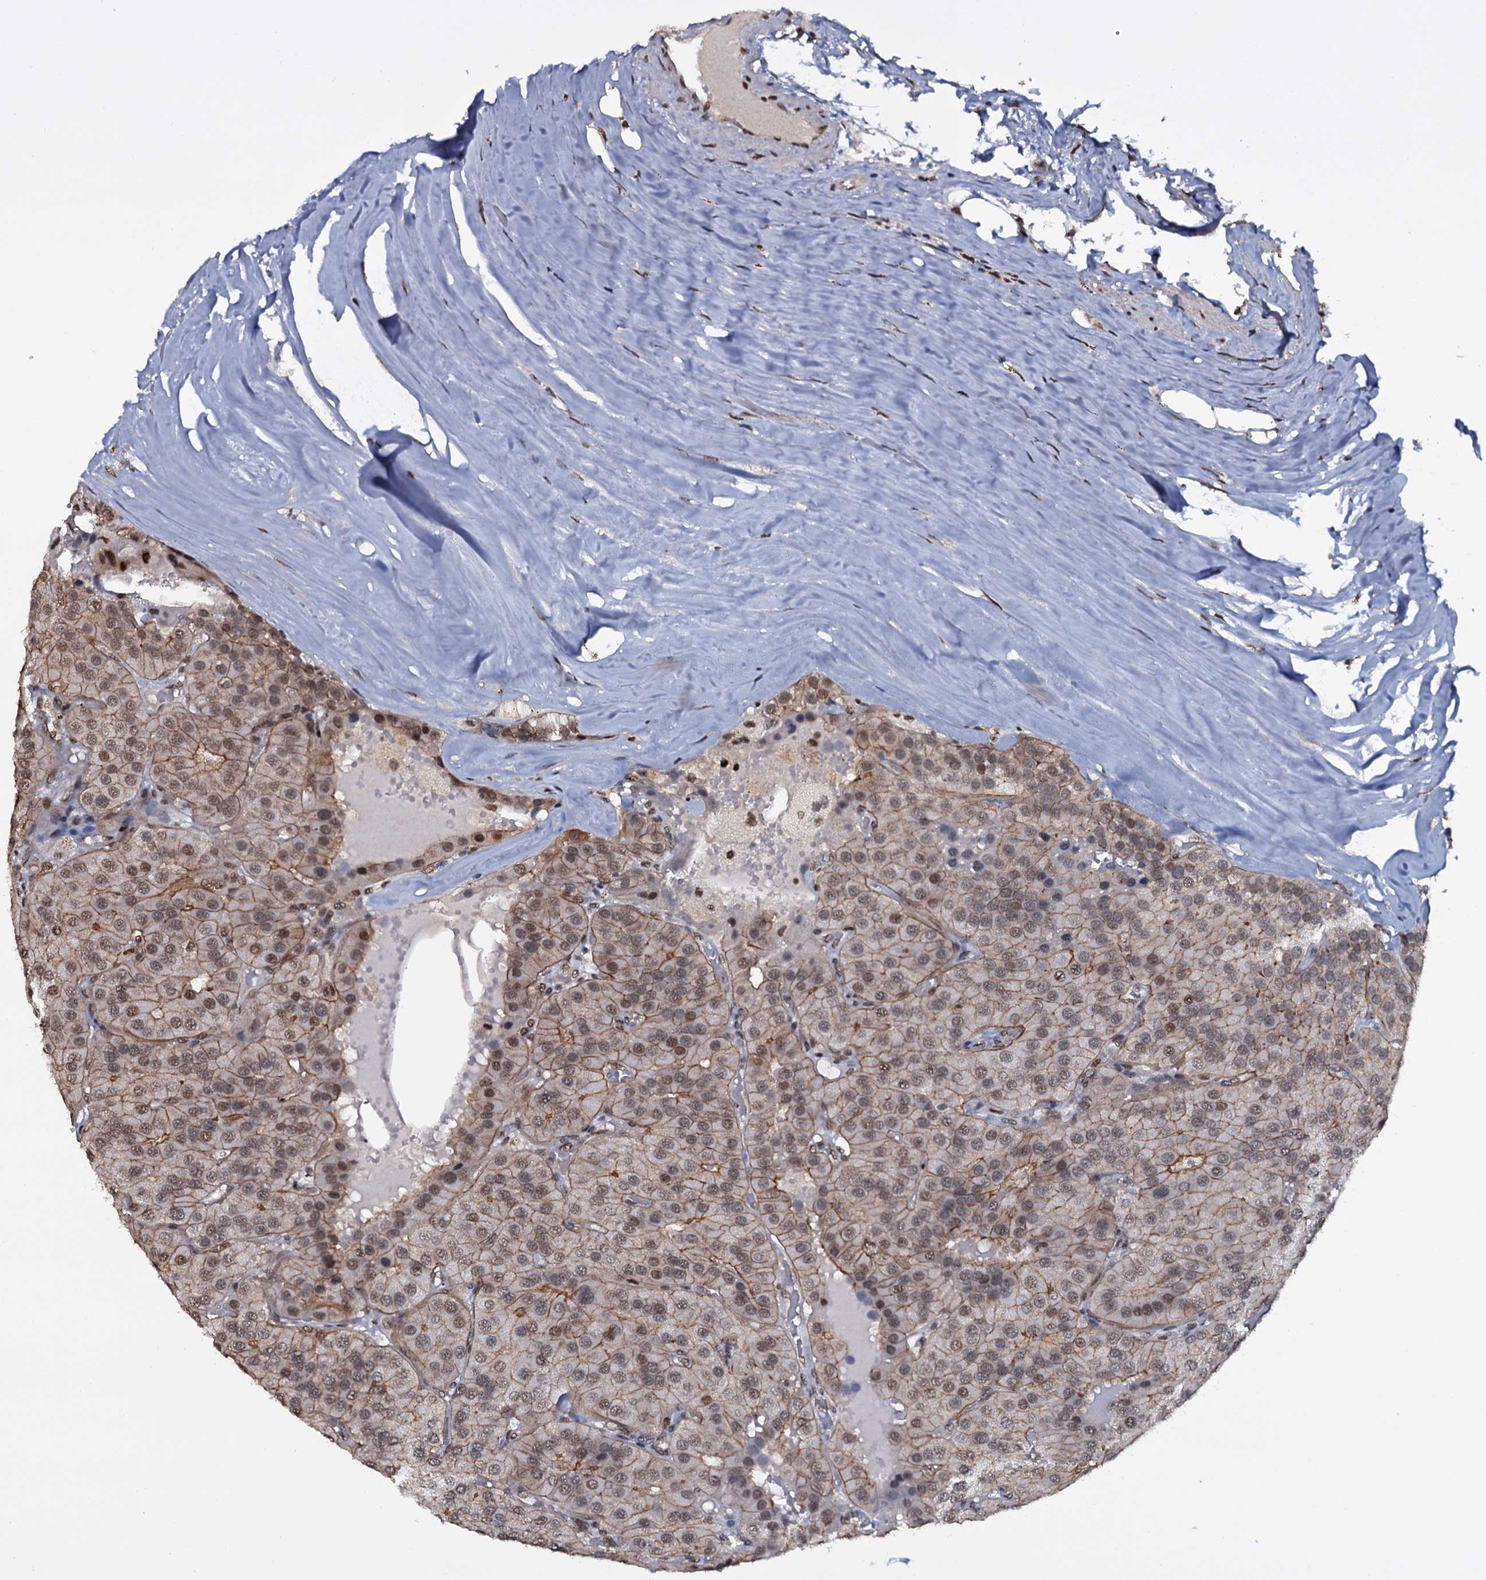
{"staining": {"intensity": "moderate", "quantity": ">75%", "location": "cytoplasmic/membranous,nuclear"}, "tissue": "parathyroid gland", "cell_type": "Glandular cells", "image_type": "normal", "snomed": [{"axis": "morphology", "description": "Normal tissue, NOS"}, {"axis": "morphology", "description": "Adenoma, NOS"}, {"axis": "topography", "description": "Parathyroid gland"}], "caption": "Parathyroid gland stained for a protein exhibits moderate cytoplasmic/membranous,nuclear positivity in glandular cells. Using DAB (3,3'-diaminobenzidine) (brown) and hematoxylin (blue) stains, captured at high magnification using brightfield microscopy.", "gene": "SH2D4B", "patient": {"sex": "female", "age": 86}}